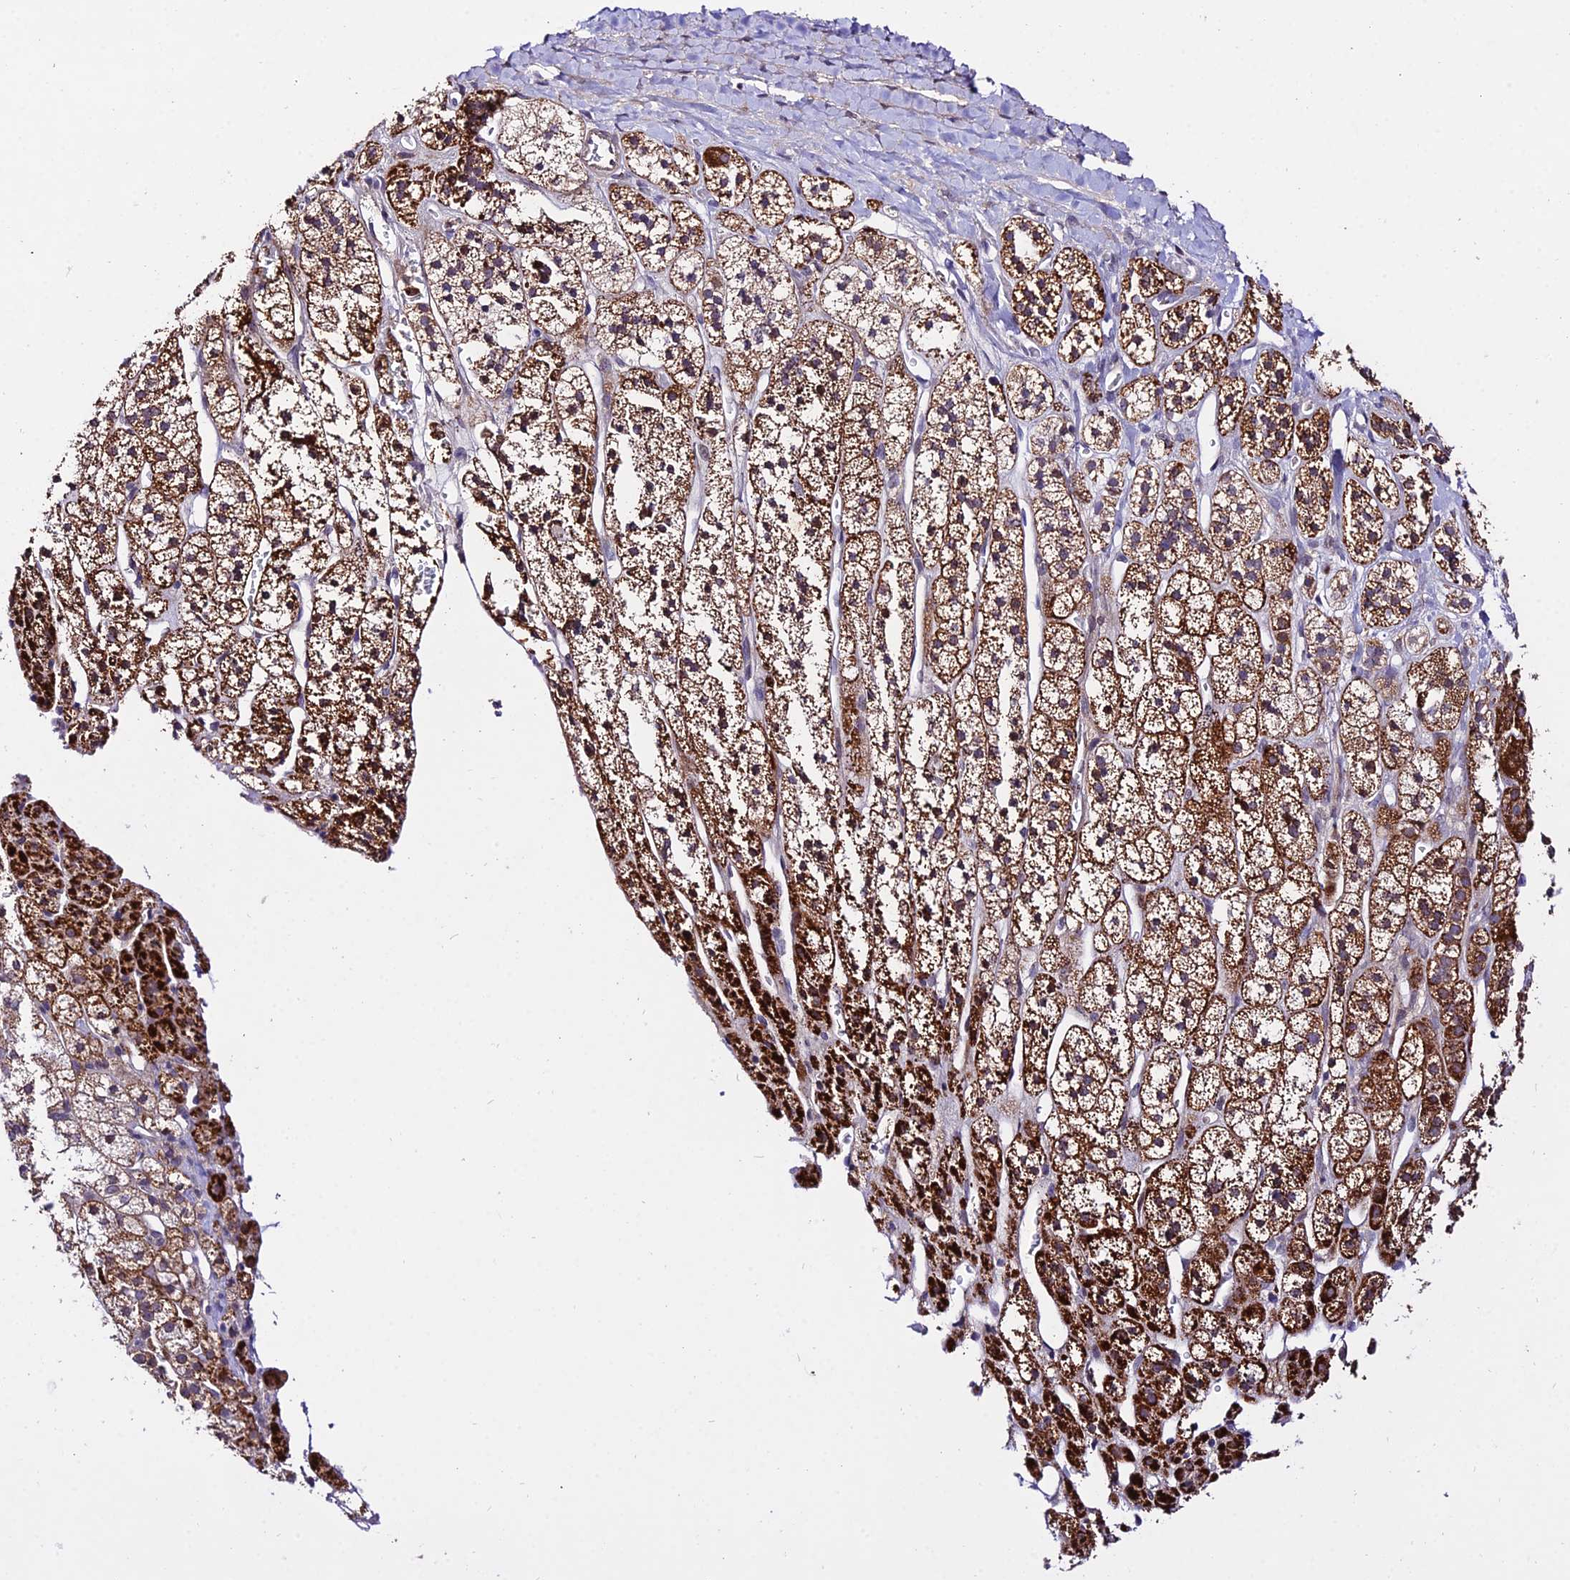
{"staining": {"intensity": "strong", "quantity": ">75%", "location": "cytoplasmic/membranous"}, "tissue": "adrenal gland", "cell_type": "Glandular cells", "image_type": "normal", "snomed": [{"axis": "morphology", "description": "Normal tissue, NOS"}, {"axis": "topography", "description": "Adrenal gland"}], "caption": "This is a photomicrograph of immunohistochemistry (IHC) staining of unremarkable adrenal gland, which shows strong expression in the cytoplasmic/membranous of glandular cells.", "gene": "WDR5B", "patient": {"sex": "male", "age": 56}}